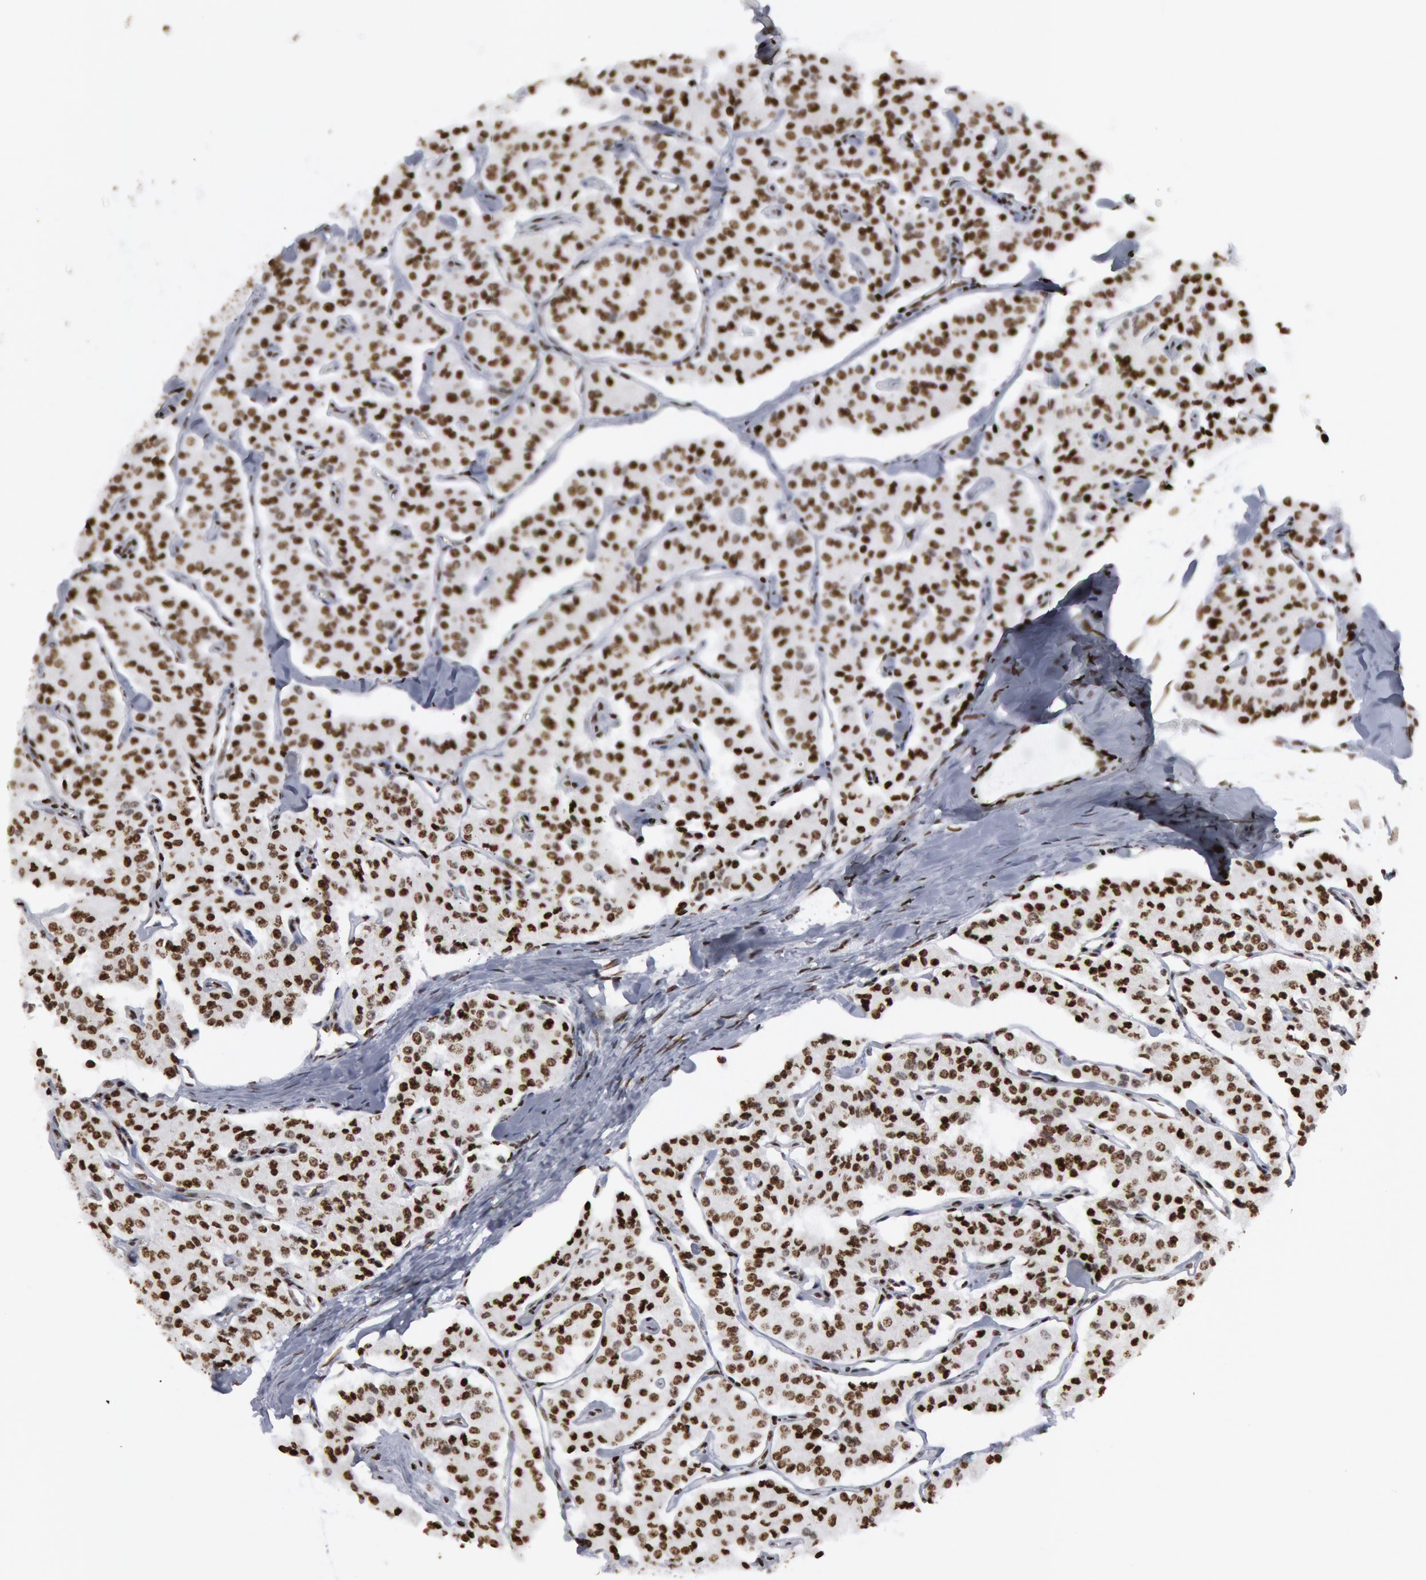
{"staining": {"intensity": "moderate", "quantity": ">75%", "location": "nuclear"}, "tissue": "carcinoid", "cell_type": "Tumor cells", "image_type": "cancer", "snomed": [{"axis": "morphology", "description": "Carcinoid, malignant, NOS"}, {"axis": "topography", "description": "Bronchus"}], "caption": "High-magnification brightfield microscopy of carcinoid stained with DAB (3,3'-diaminobenzidine) (brown) and counterstained with hematoxylin (blue). tumor cells exhibit moderate nuclear staining is present in approximately>75% of cells.", "gene": "MECP2", "patient": {"sex": "male", "age": 55}}